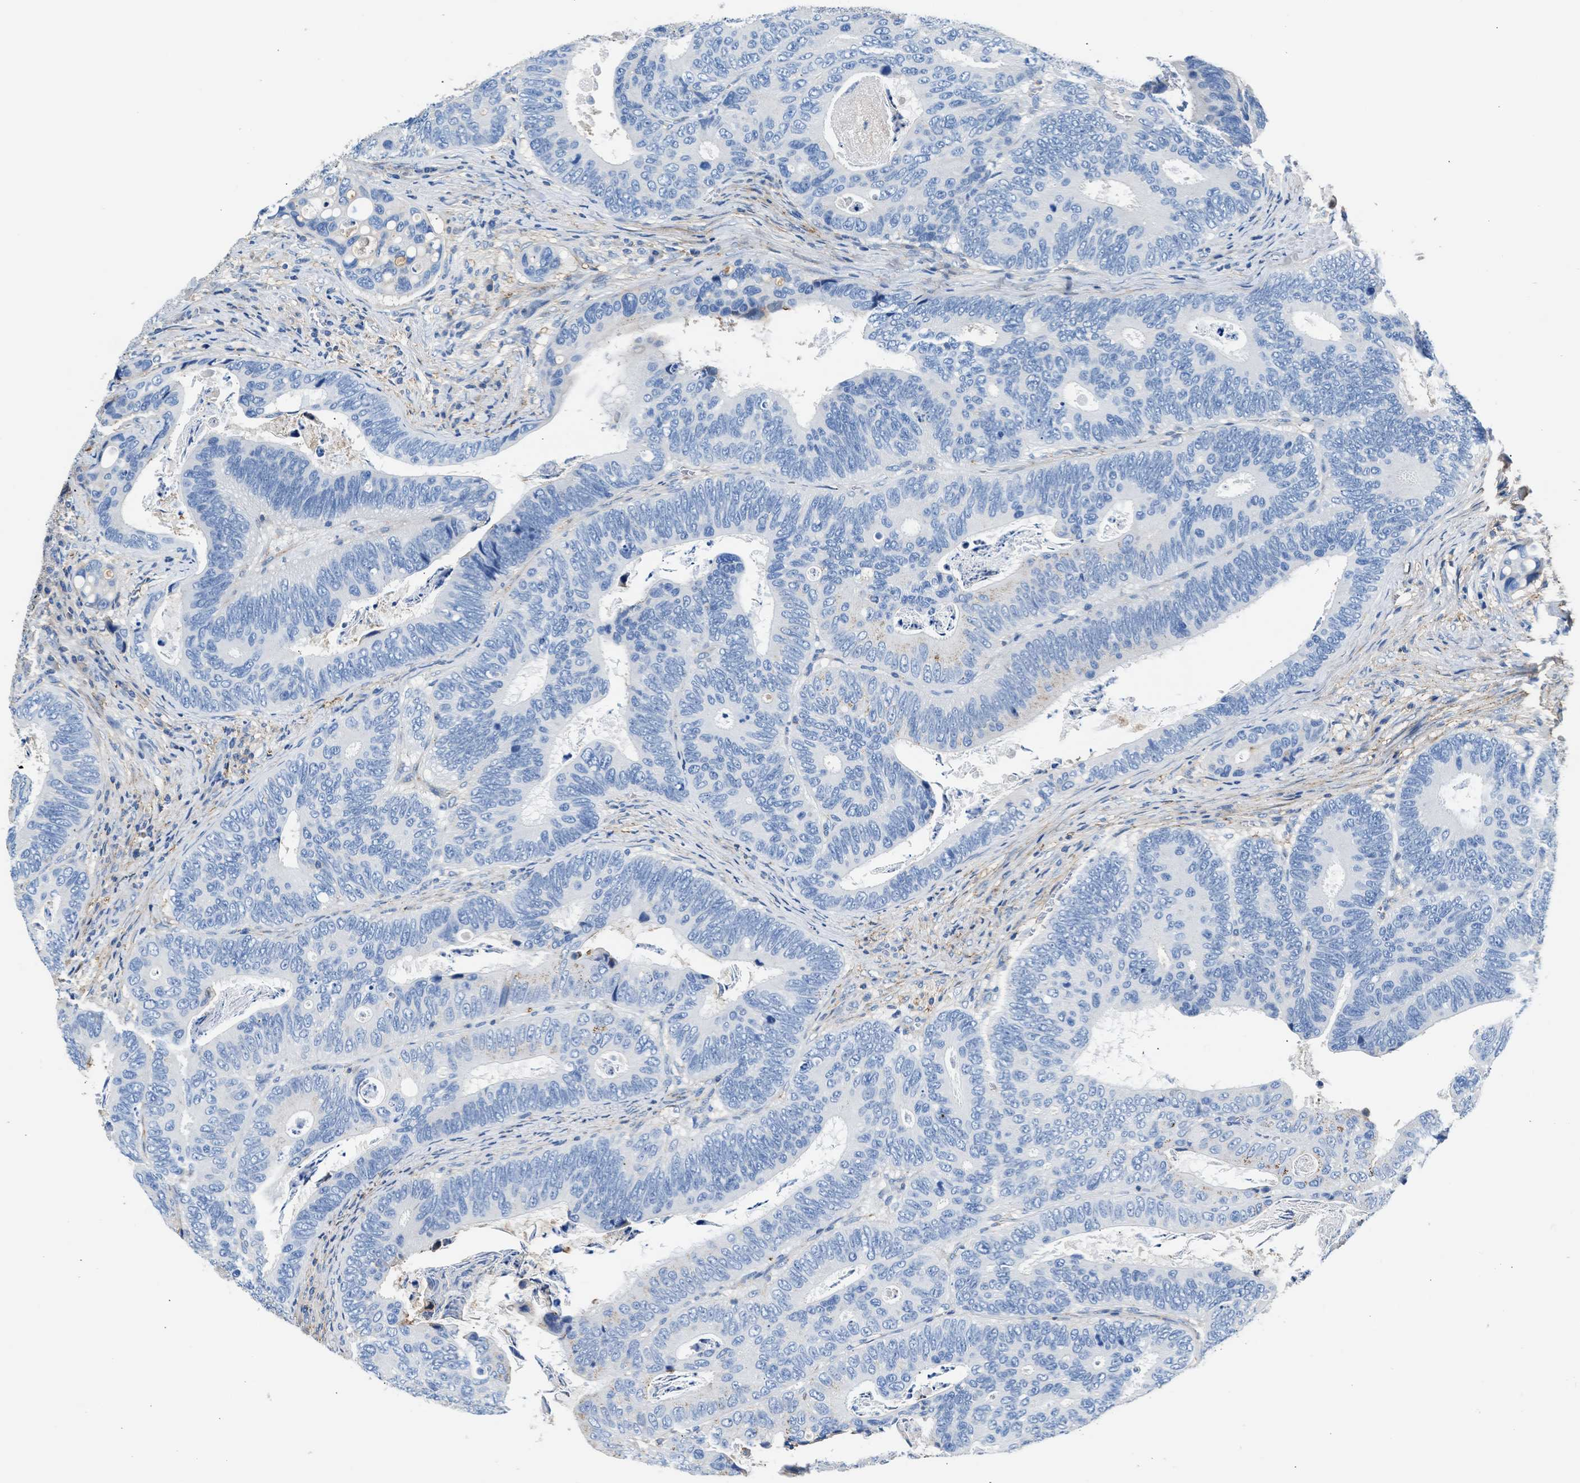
{"staining": {"intensity": "negative", "quantity": "none", "location": "none"}, "tissue": "colorectal cancer", "cell_type": "Tumor cells", "image_type": "cancer", "snomed": [{"axis": "morphology", "description": "Inflammation, NOS"}, {"axis": "morphology", "description": "Adenocarcinoma, NOS"}, {"axis": "topography", "description": "Colon"}], "caption": "An immunohistochemistry (IHC) micrograph of colorectal cancer is shown. There is no staining in tumor cells of colorectal cancer.", "gene": "KCNQ4", "patient": {"sex": "male", "age": 72}}